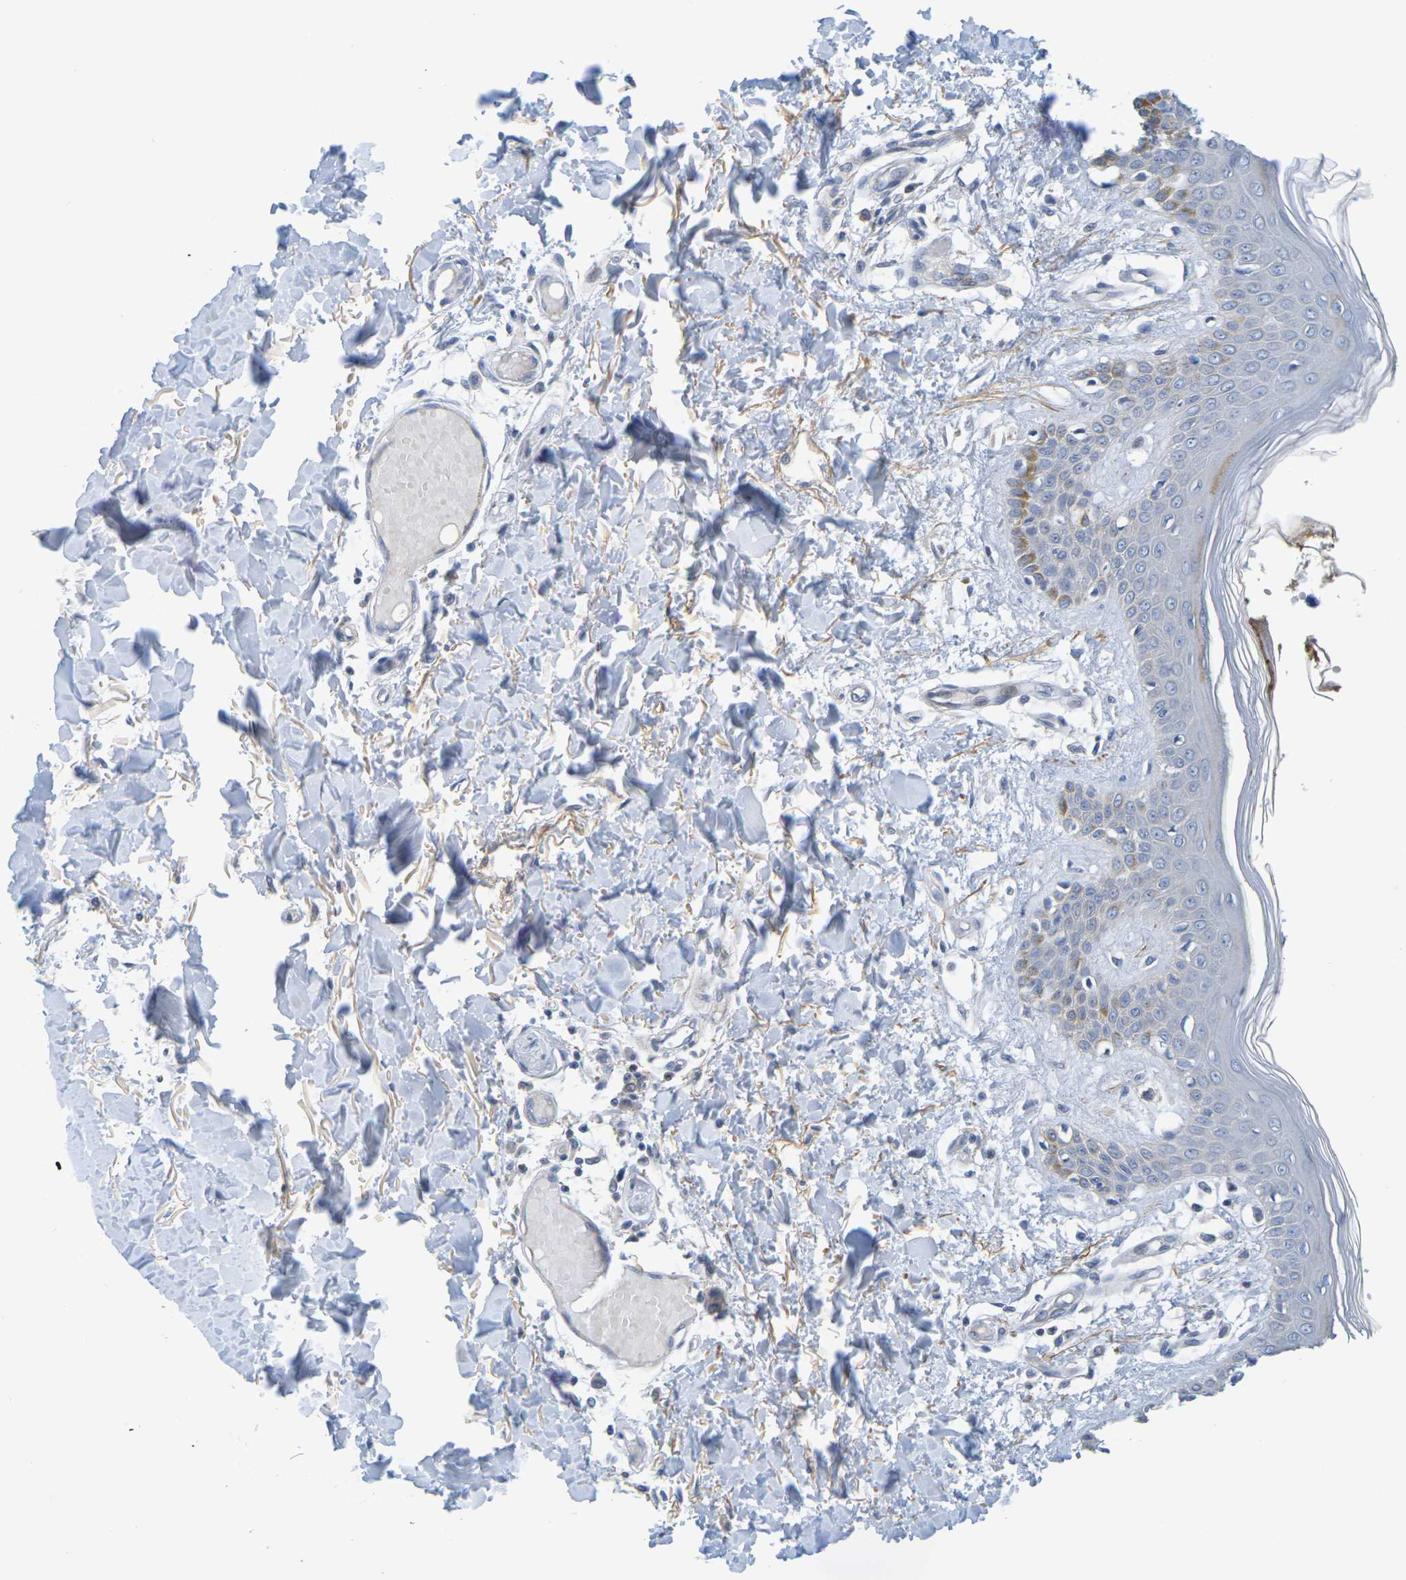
{"staining": {"intensity": "negative", "quantity": "none", "location": "none"}, "tissue": "skin", "cell_type": "Fibroblasts", "image_type": "normal", "snomed": [{"axis": "morphology", "description": "Normal tissue, NOS"}, {"axis": "topography", "description": "Skin"}], "caption": "A high-resolution photomicrograph shows immunohistochemistry staining of unremarkable skin, which demonstrates no significant expression in fibroblasts.", "gene": "IL10", "patient": {"sex": "male", "age": 53}}